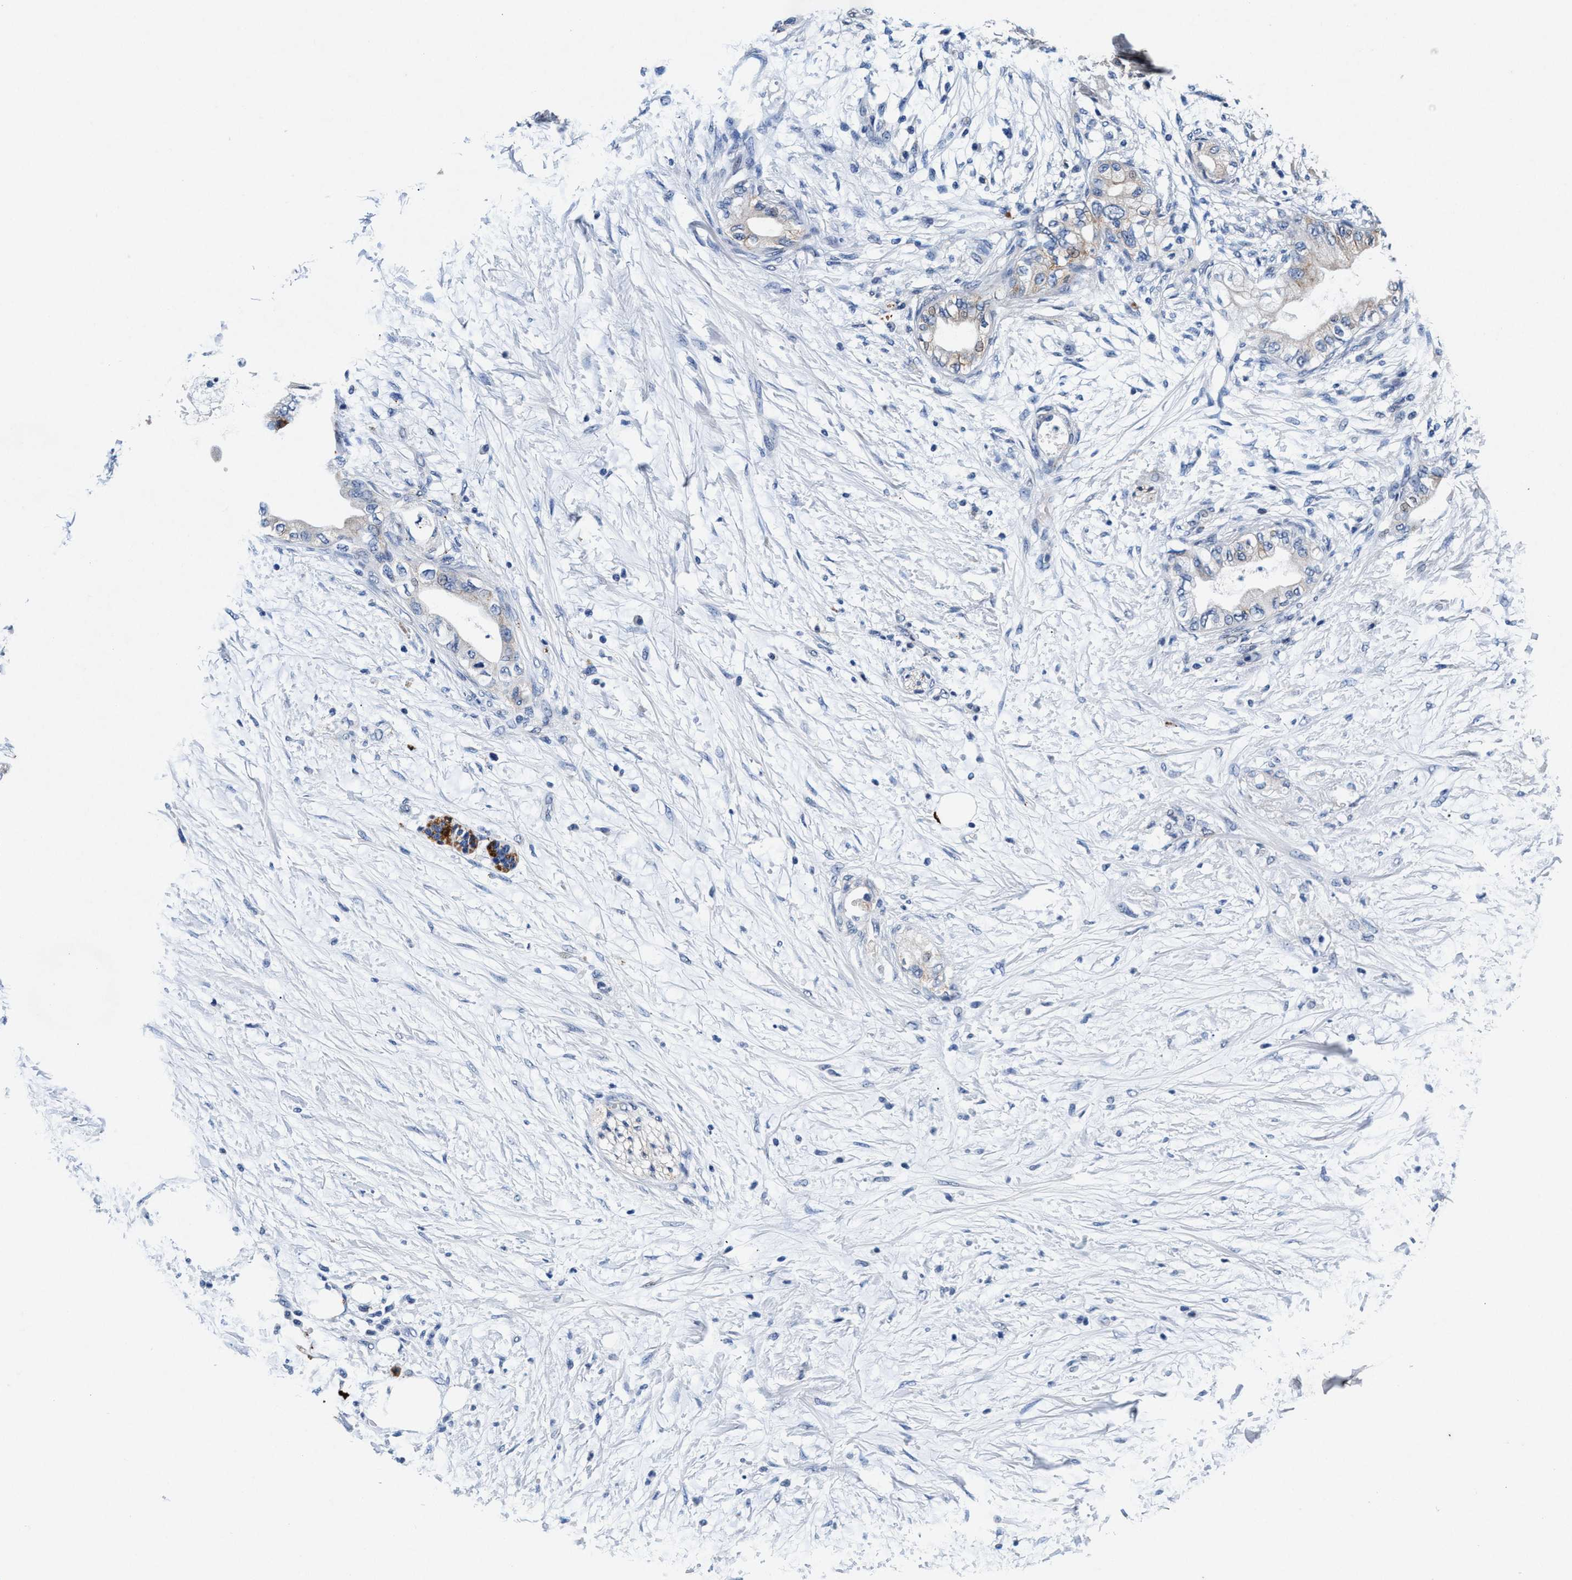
{"staining": {"intensity": "negative", "quantity": "none", "location": "none"}, "tissue": "adipose tissue", "cell_type": "Adipocytes", "image_type": "normal", "snomed": [{"axis": "morphology", "description": "Normal tissue, NOS"}, {"axis": "morphology", "description": "Adenocarcinoma, NOS"}, {"axis": "topography", "description": "Duodenum"}, {"axis": "topography", "description": "Peripheral nerve tissue"}], "caption": "Adipocytes show no significant positivity in benign adipose tissue. (DAB immunohistochemistry (IHC) visualized using brightfield microscopy, high magnification).", "gene": "SLC8A1", "patient": {"sex": "female", "age": 60}}